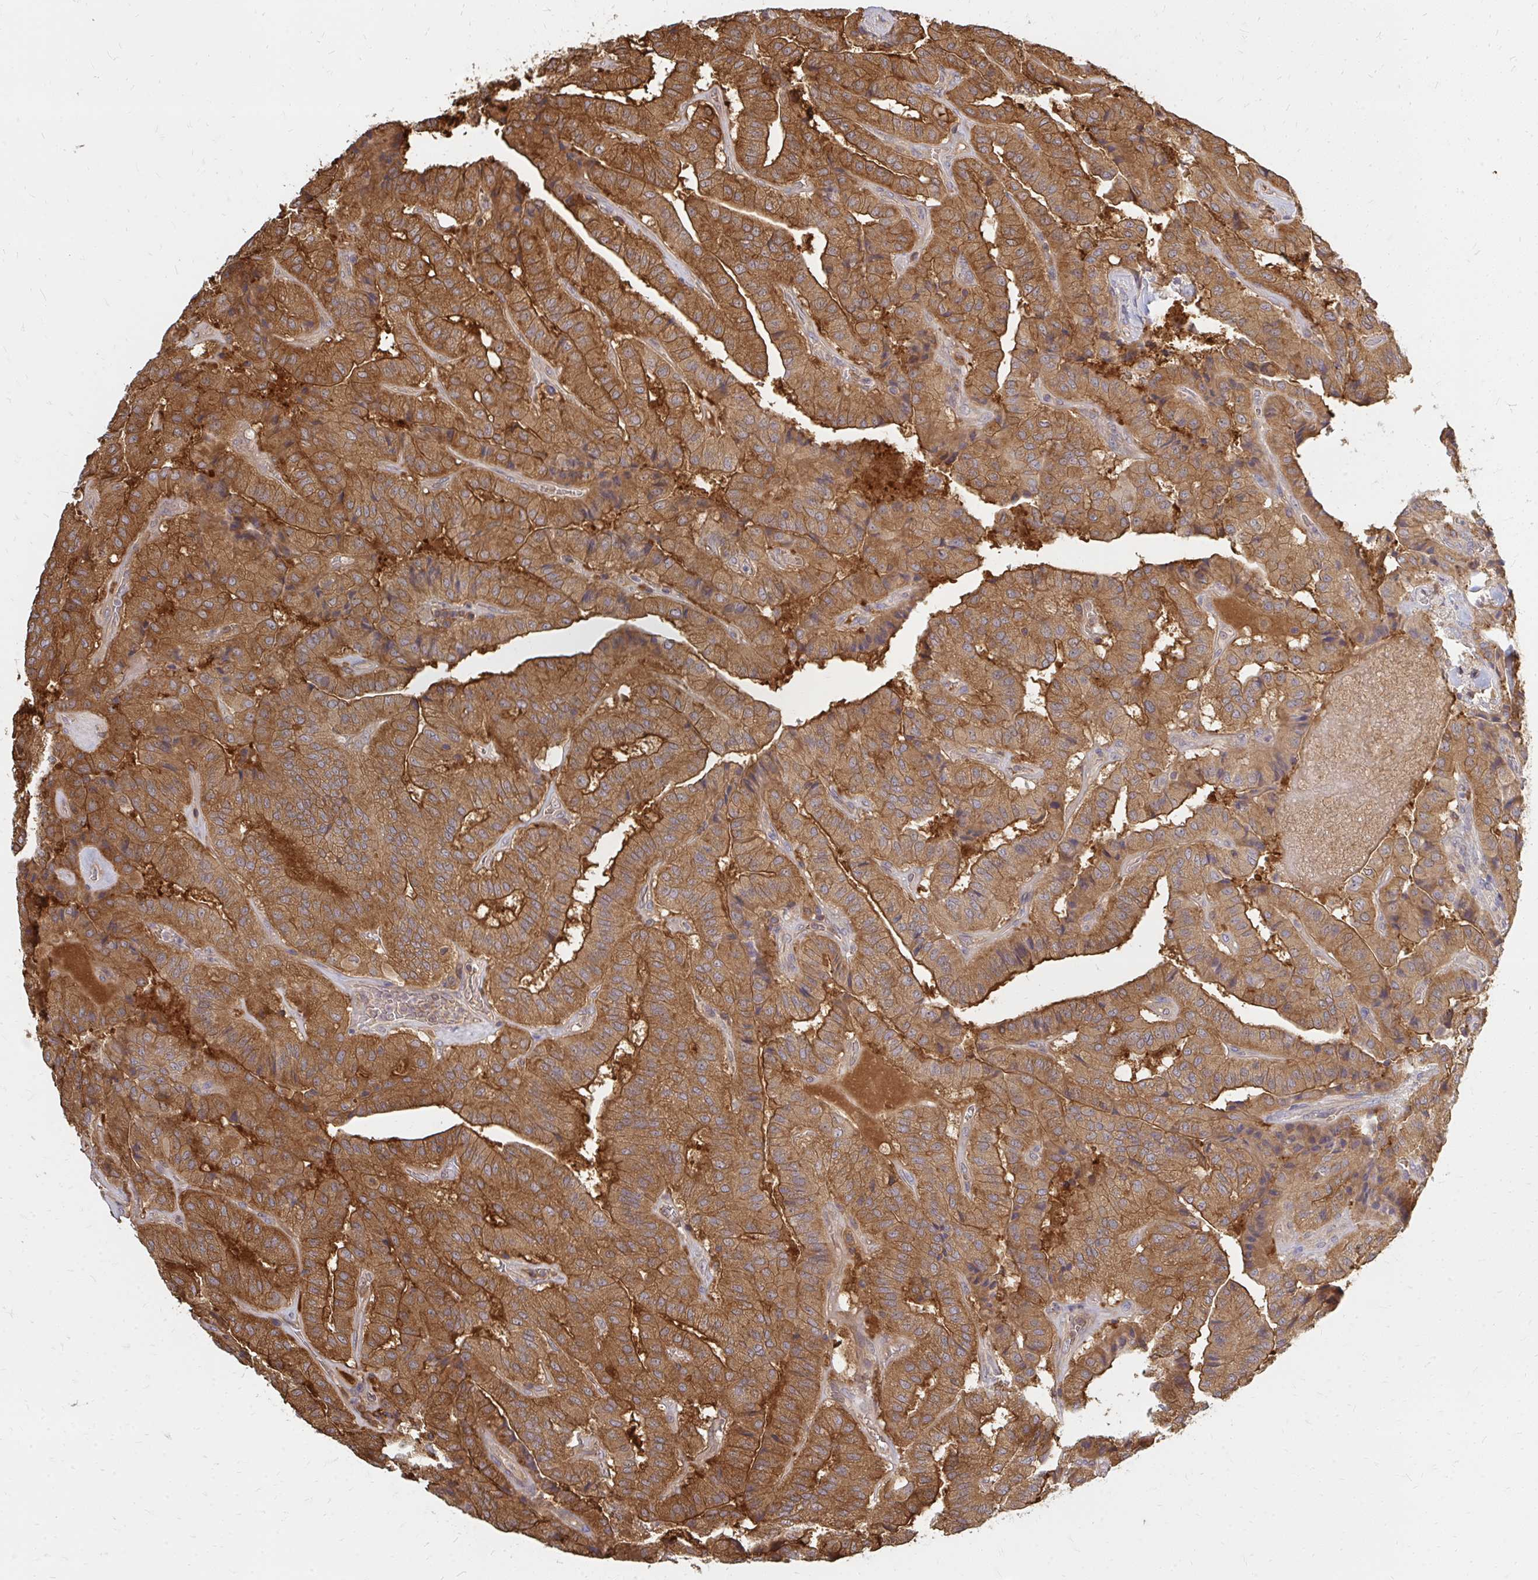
{"staining": {"intensity": "moderate", "quantity": ">75%", "location": "cytoplasmic/membranous"}, "tissue": "thyroid cancer", "cell_type": "Tumor cells", "image_type": "cancer", "snomed": [{"axis": "morphology", "description": "Normal tissue, NOS"}, {"axis": "morphology", "description": "Papillary adenocarcinoma, NOS"}, {"axis": "topography", "description": "Thyroid gland"}], "caption": "This micrograph exhibits immunohistochemistry (IHC) staining of human papillary adenocarcinoma (thyroid), with medium moderate cytoplasmic/membranous staining in about >75% of tumor cells.", "gene": "ZNF285", "patient": {"sex": "female", "age": 59}}